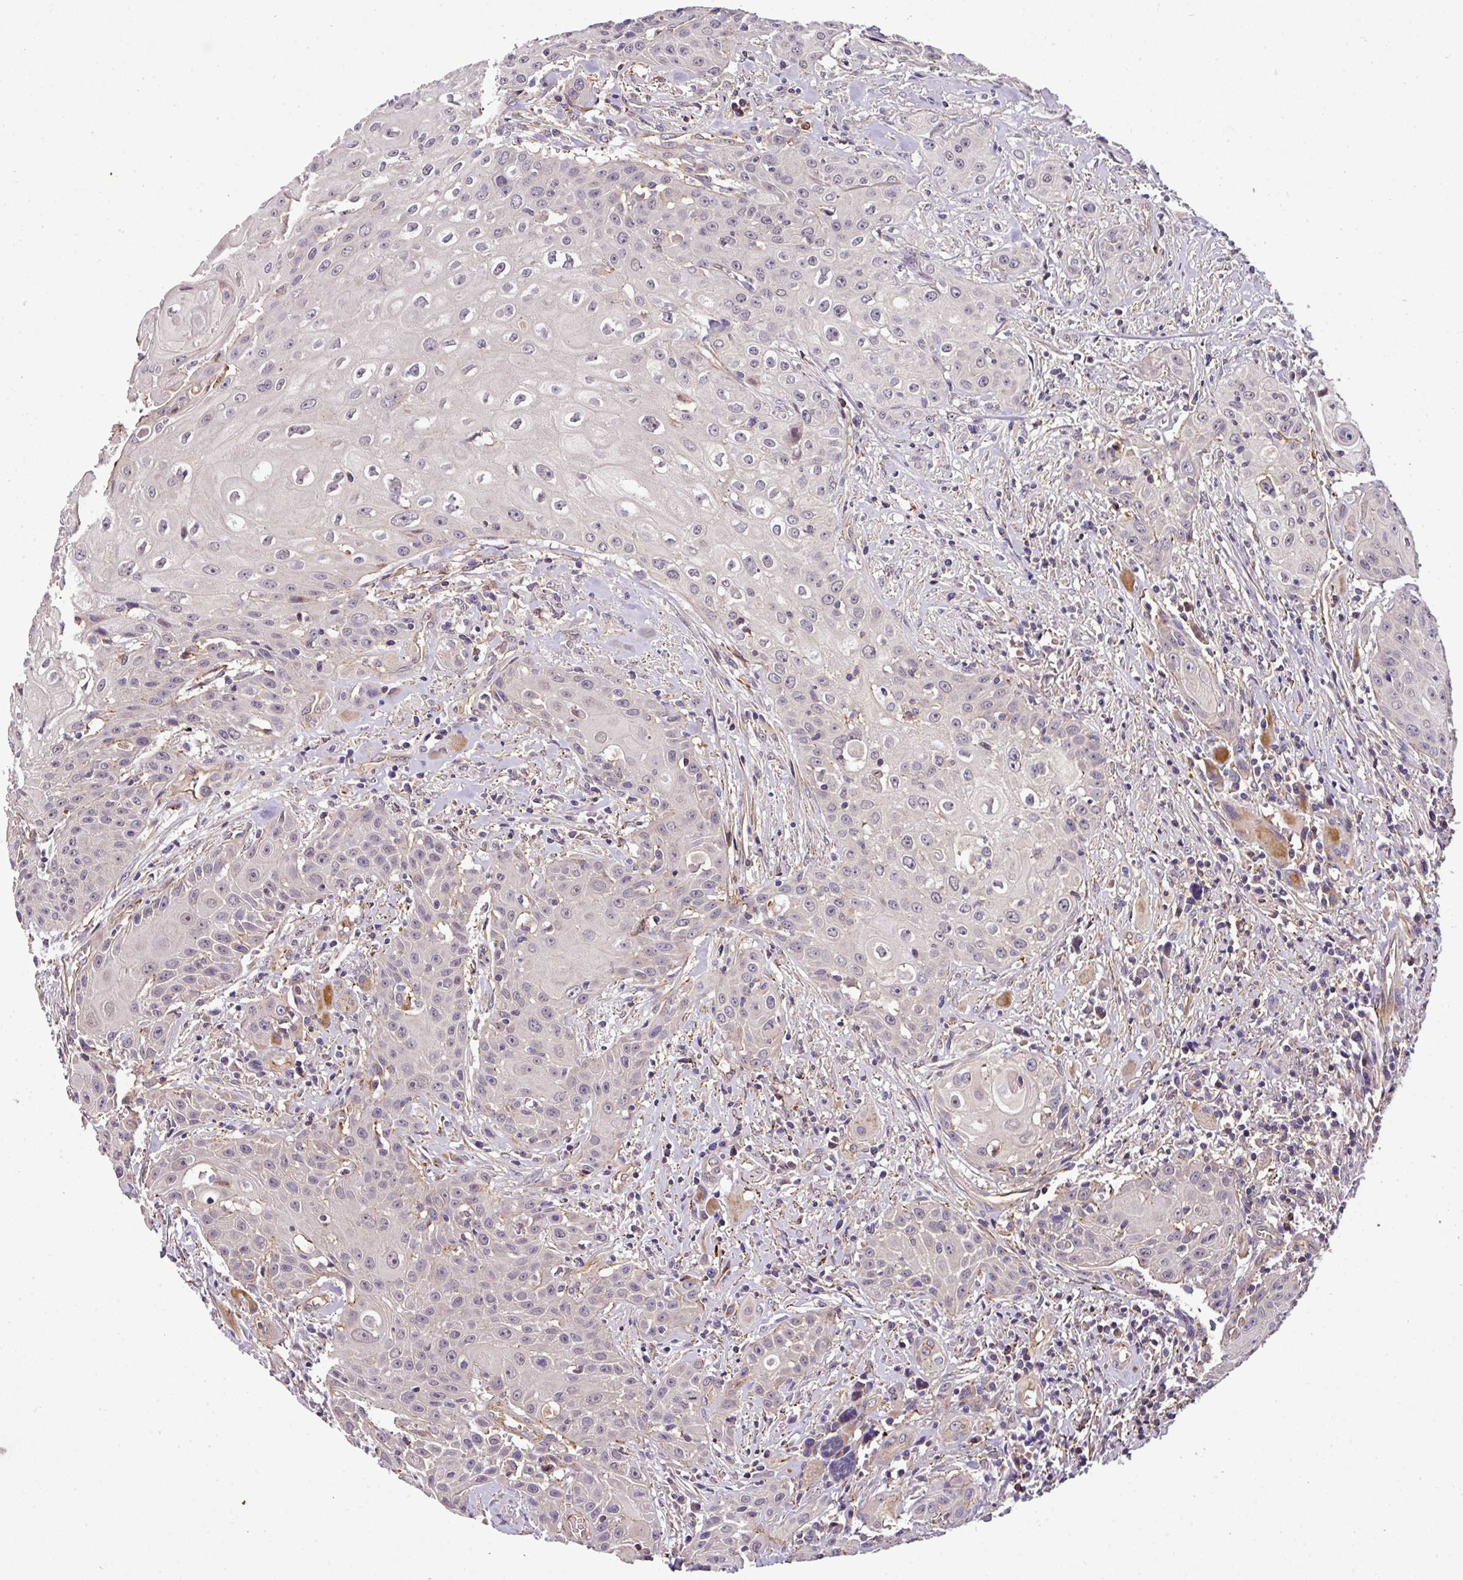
{"staining": {"intensity": "negative", "quantity": "none", "location": "none"}, "tissue": "head and neck cancer", "cell_type": "Tumor cells", "image_type": "cancer", "snomed": [{"axis": "morphology", "description": "Squamous cell carcinoma, NOS"}, {"axis": "topography", "description": "Oral tissue"}, {"axis": "topography", "description": "Head-Neck"}], "caption": "Immunohistochemical staining of head and neck cancer (squamous cell carcinoma) demonstrates no significant positivity in tumor cells.", "gene": "CASS4", "patient": {"sex": "female", "age": 82}}